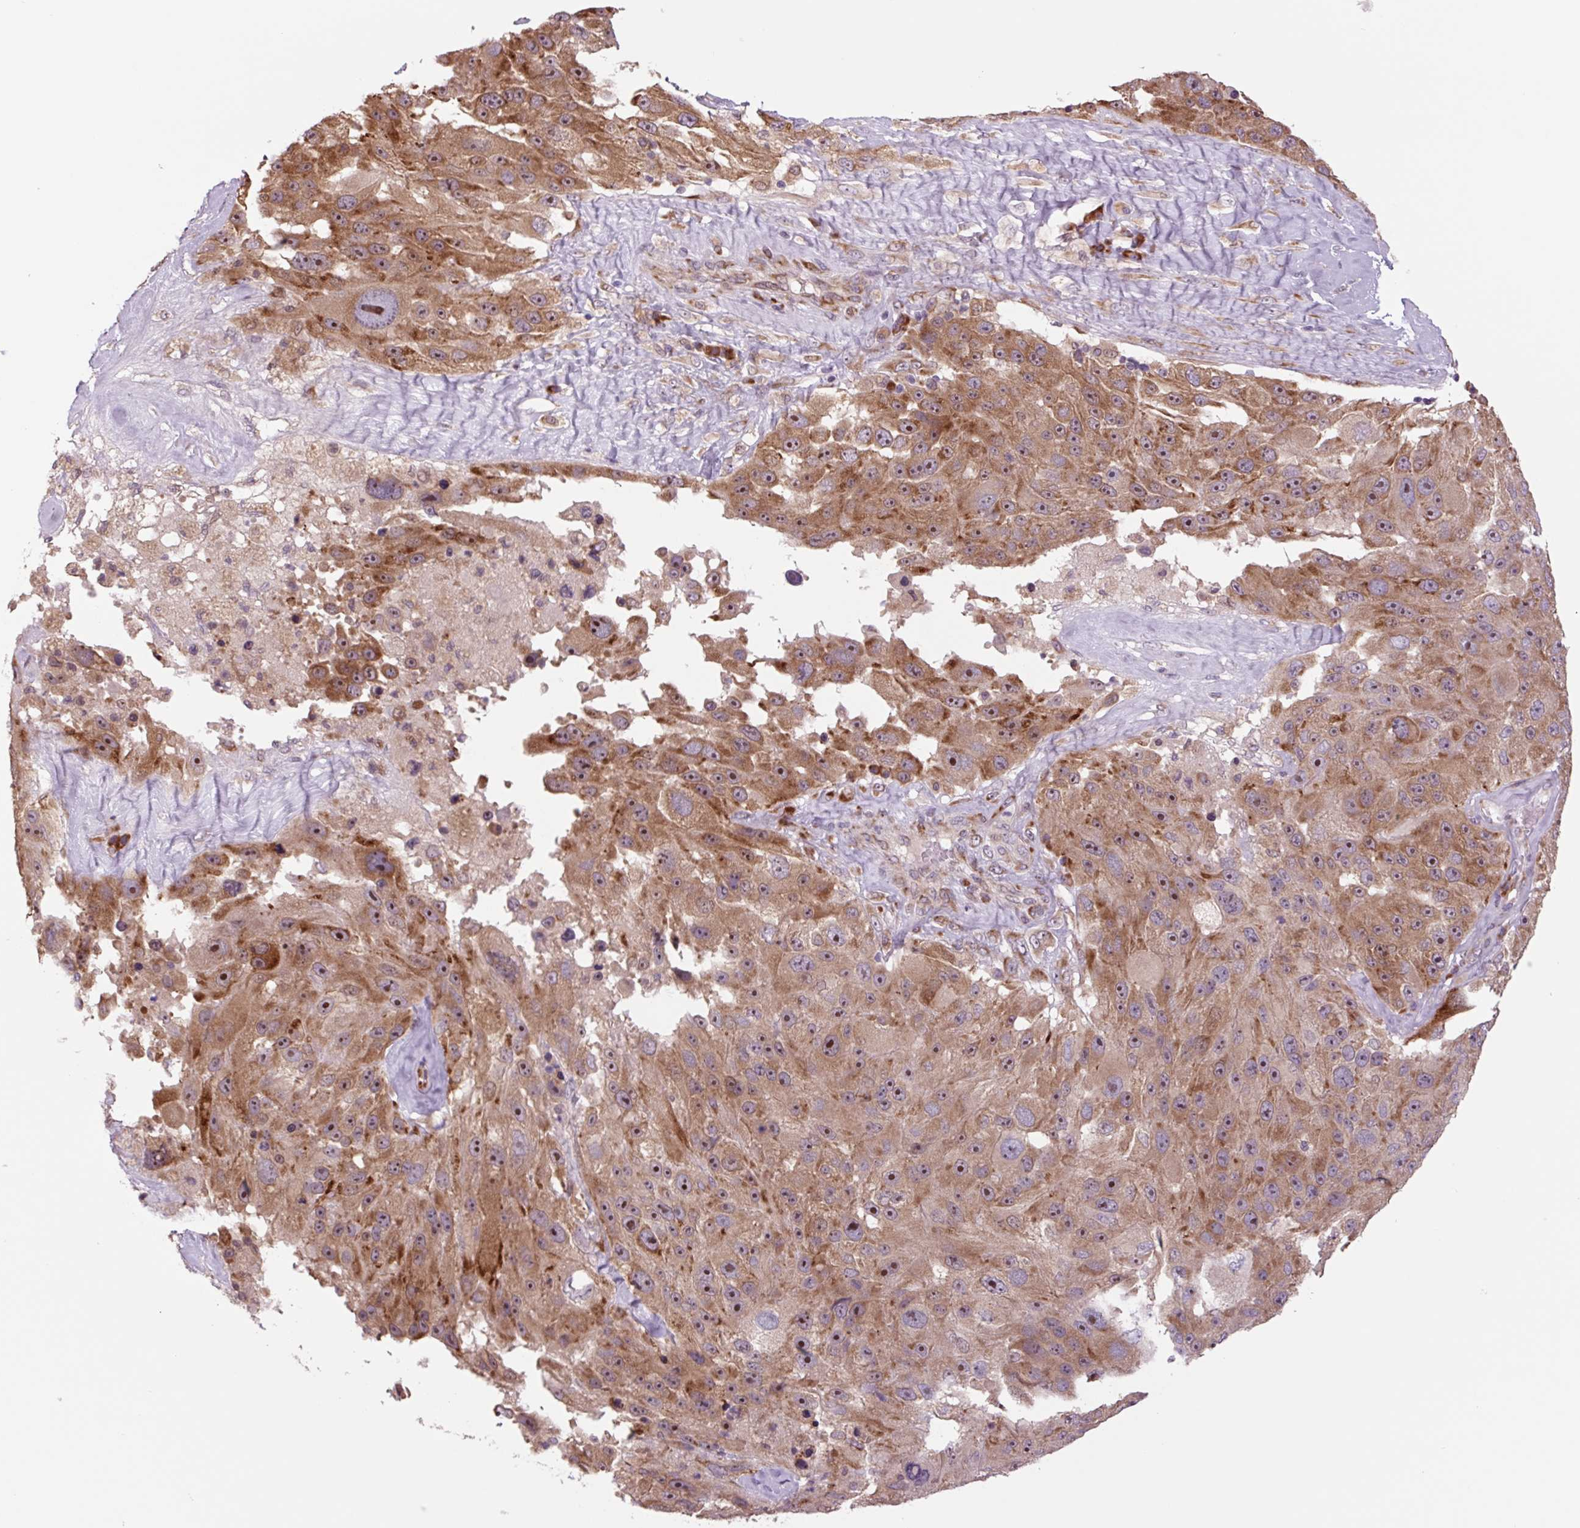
{"staining": {"intensity": "strong", "quantity": ">75%", "location": "cytoplasmic/membranous,nuclear"}, "tissue": "melanoma", "cell_type": "Tumor cells", "image_type": "cancer", "snomed": [{"axis": "morphology", "description": "Malignant melanoma, Metastatic site"}, {"axis": "topography", "description": "Lymph node"}], "caption": "DAB immunohistochemical staining of human malignant melanoma (metastatic site) reveals strong cytoplasmic/membranous and nuclear protein staining in about >75% of tumor cells.", "gene": "PLA2G4A", "patient": {"sex": "male", "age": 62}}